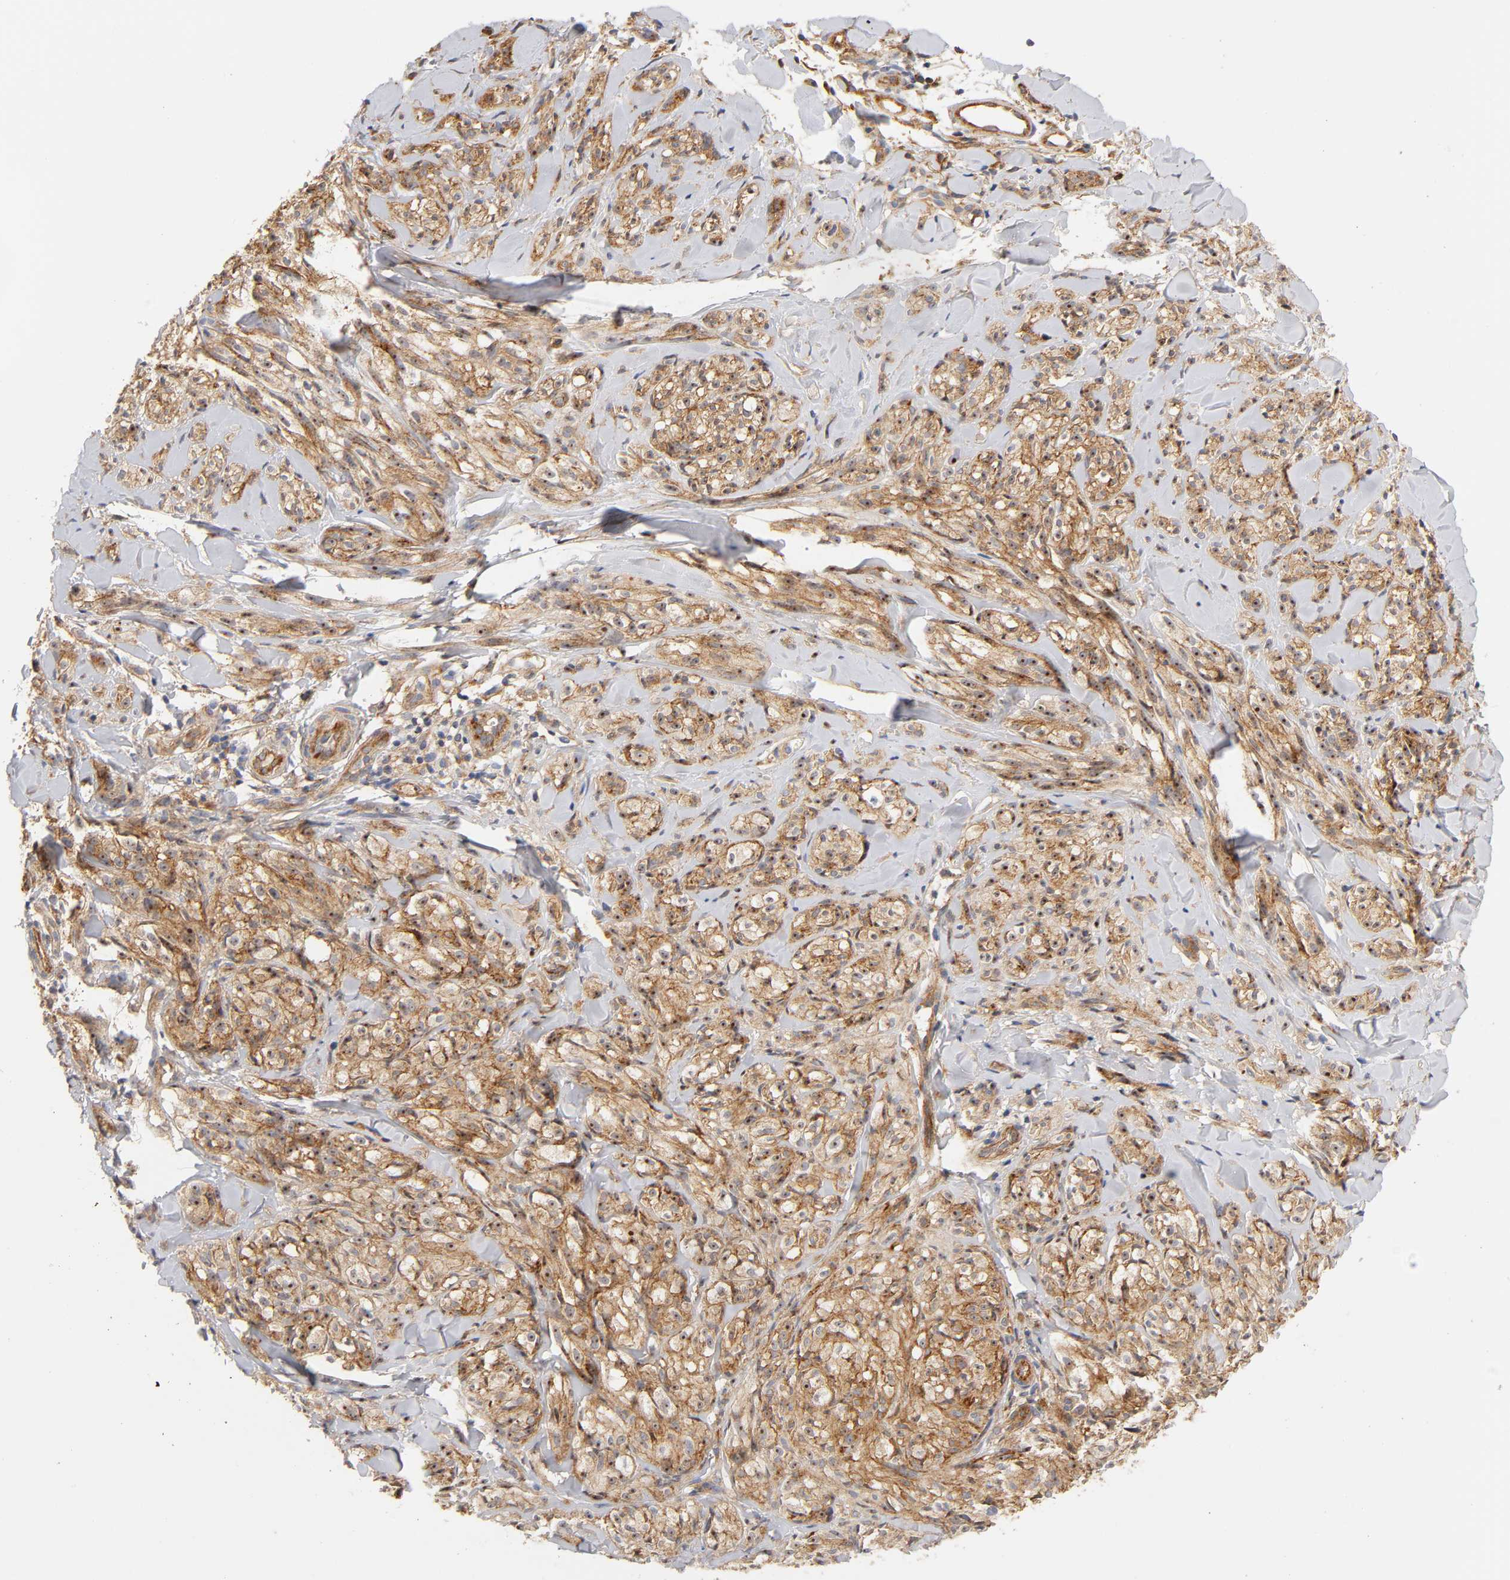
{"staining": {"intensity": "strong", "quantity": ">75%", "location": "cytoplasmic/membranous,nuclear"}, "tissue": "melanoma", "cell_type": "Tumor cells", "image_type": "cancer", "snomed": [{"axis": "morphology", "description": "Malignant melanoma, Metastatic site"}, {"axis": "topography", "description": "Skin"}], "caption": "Malignant melanoma (metastatic site) stained for a protein (brown) displays strong cytoplasmic/membranous and nuclear positive expression in about >75% of tumor cells.", "gene": "PLD1", "patient": {"sex": "female", "age": 66}}